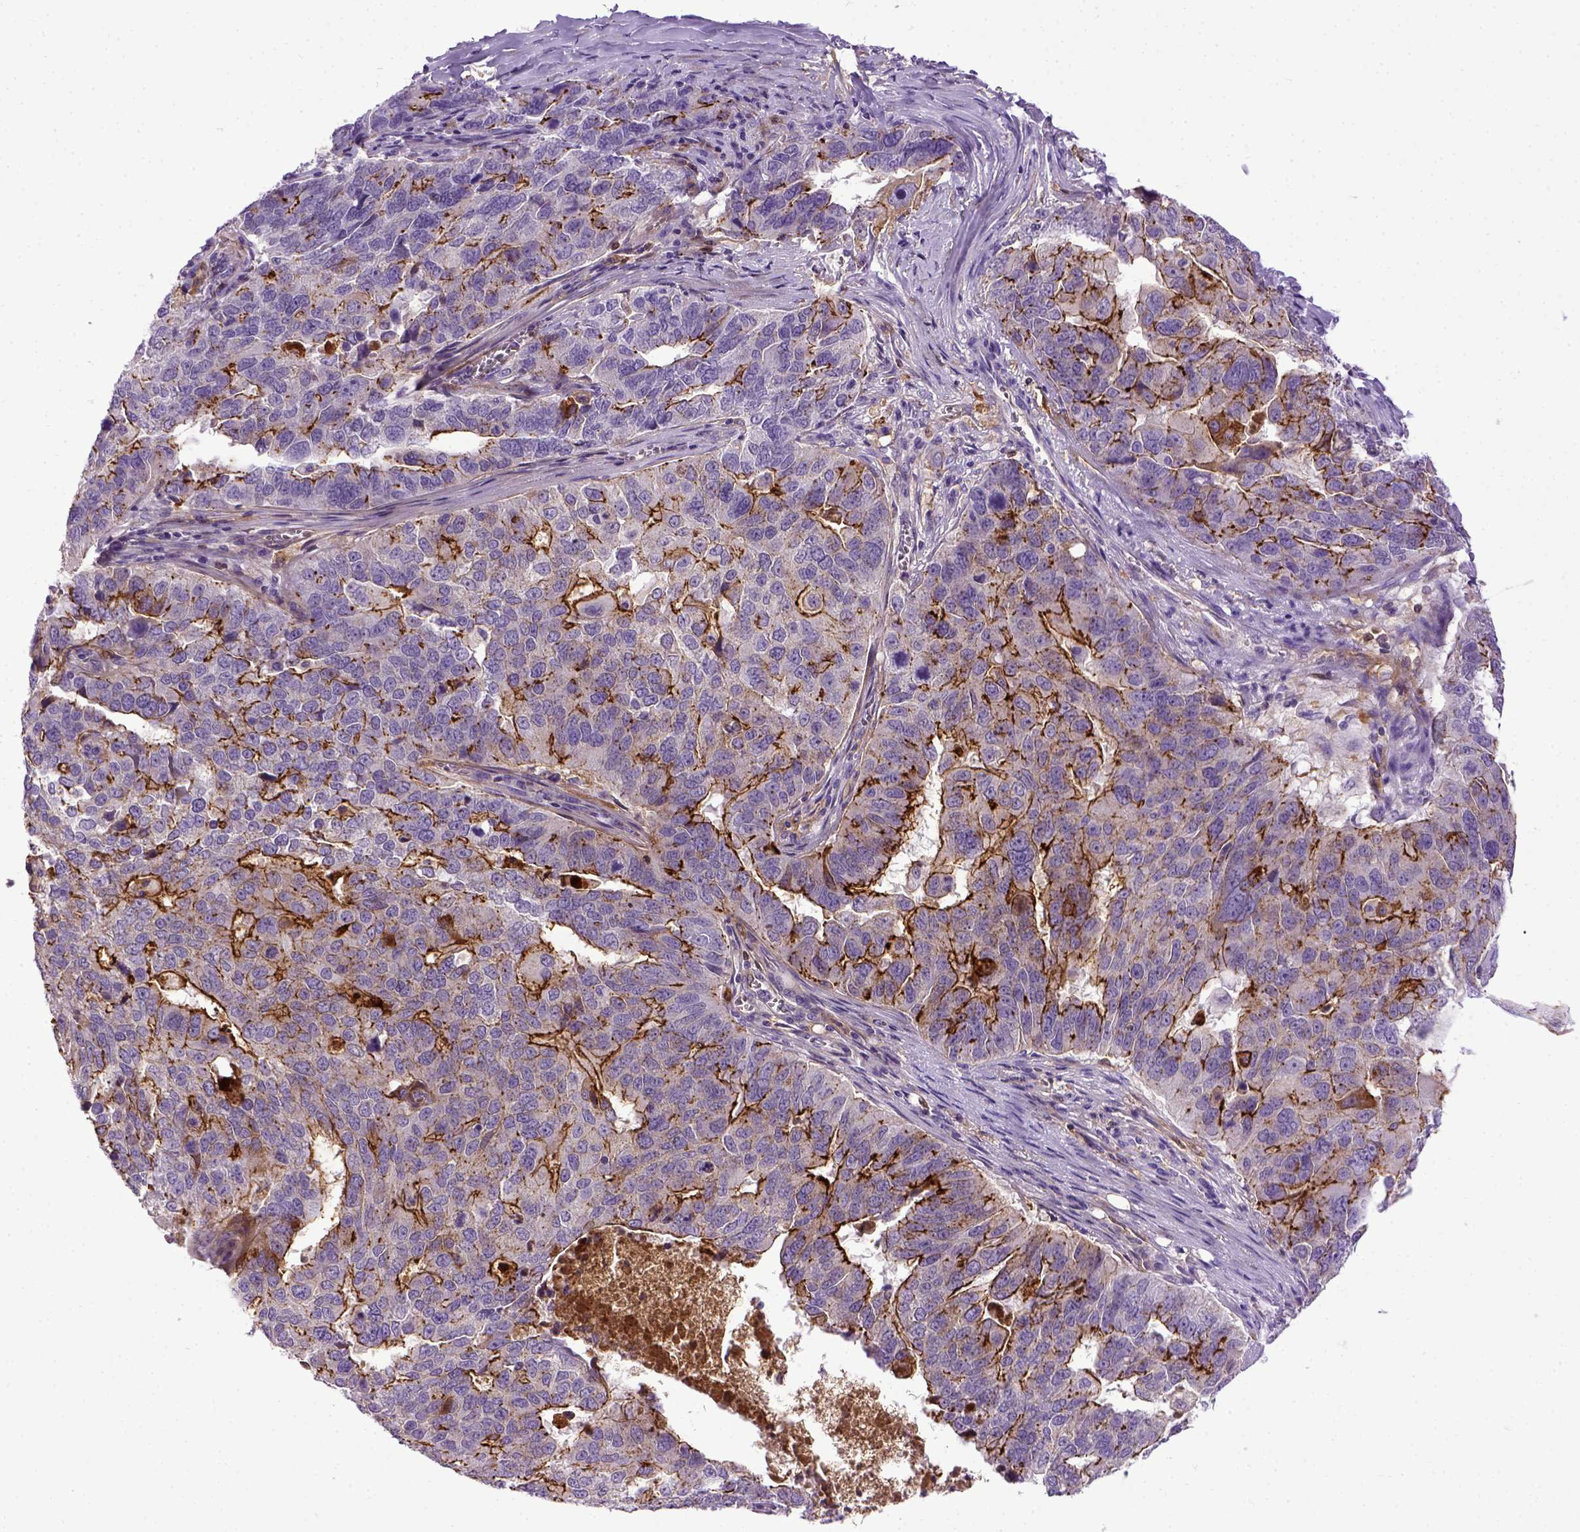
{"staining": {"intensity": "strong", "quantity": "25%-75%", "location": "cytoplasmic/membranous"}, "tissue": "ovarian cancer", "cell_type": "Tumor cells", "image_type": "cancer", "snomed": [{"axis": "morphology", "description": "Carcinoma, endometroid"}, {"axis": "topography", "description": "Soft tissue"}, {"axis": "topography", "description": "Ovary"}], "caption": "Ovarian cancer (endometroid carcinoma) stained with immunohistochemistry (IHC) exhibits strong cytoplasmic/membranous staining in about 25%-75% of tumor cells.", "gene": "CDH1", "patient": {"sex": "female", "age": 52}}